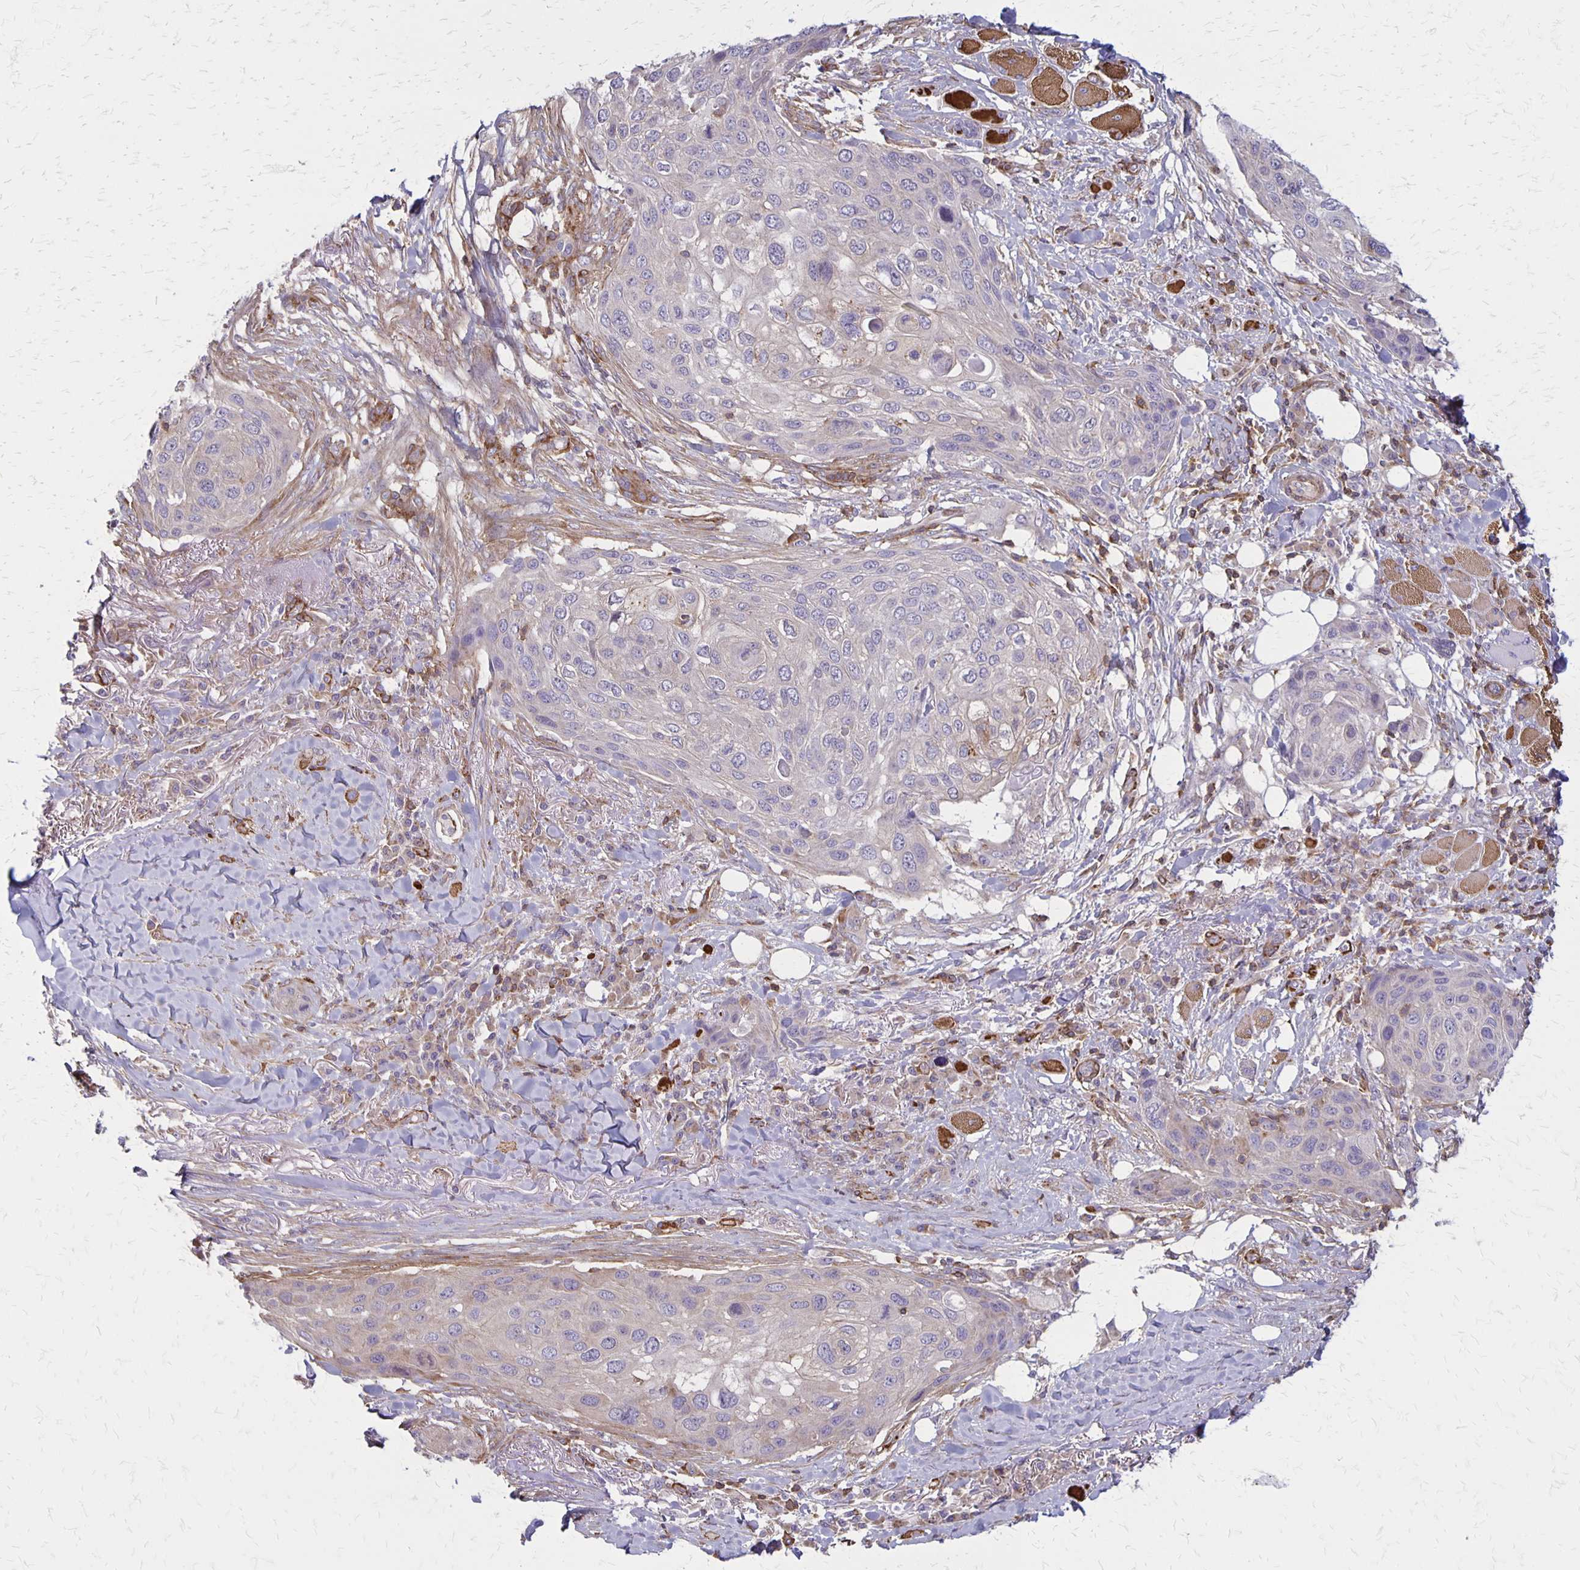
{"staining": {"intensity": "negative", "quantity": "none", "location": "none"}, "tissue": "skin cancer", "cell_type": "Tumor cells", "image_type": "cancer", "snomed": [{"axis": "morphology", "description": "Squamous cell carcinoma, NOS"}, {"axis": "topography", "description": "Skin"}], "caption": "High magnification brightfield microscopy of skin cancer stained with DAB (brown) and counterstained with hematoxylin (blue): tumor cells show no significant expression.", "gene": "SEPTIN5", "patient": {"sex": "female", "age": 87}}